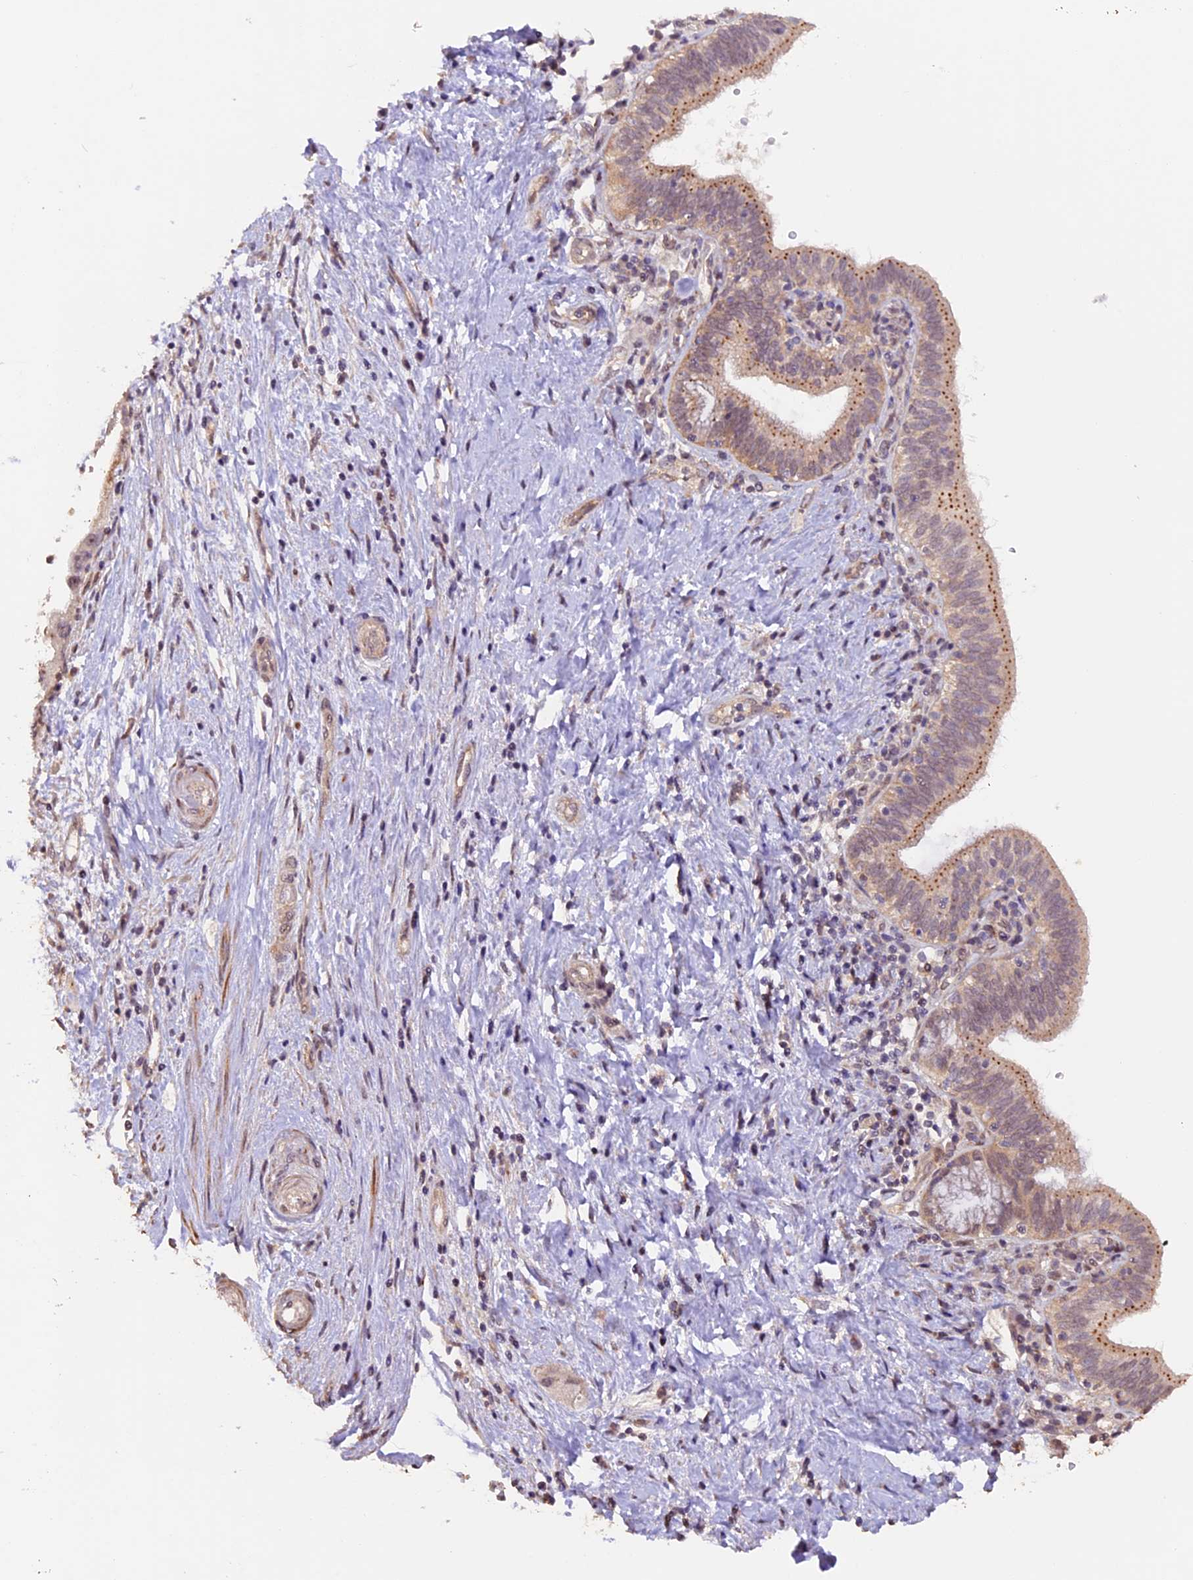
{"staining": {"intensity": "moderate", "quantity": "25%-75%", "location": "cytoplasmic/membranous"}, "tissue": "pancreatic cancer", "cell_type": "Tumor cells", "image_type": "cancer", "snomed": [{"axis": "morphology", "description": "Adenocarcinoma, NOS"}, {"axis": "topography", "description": "Pancreas"}], "caption": "This micrograph reveals immunohistochemistry (IHC) staining of human pancreatic cancer (adenocarcinoma), with medium moderate cytoplasmic/membranous staining in approximately 25%-75% of tumor cells.", "gene": "GNB5", "patient": {"sex": "female", "age": 73}}